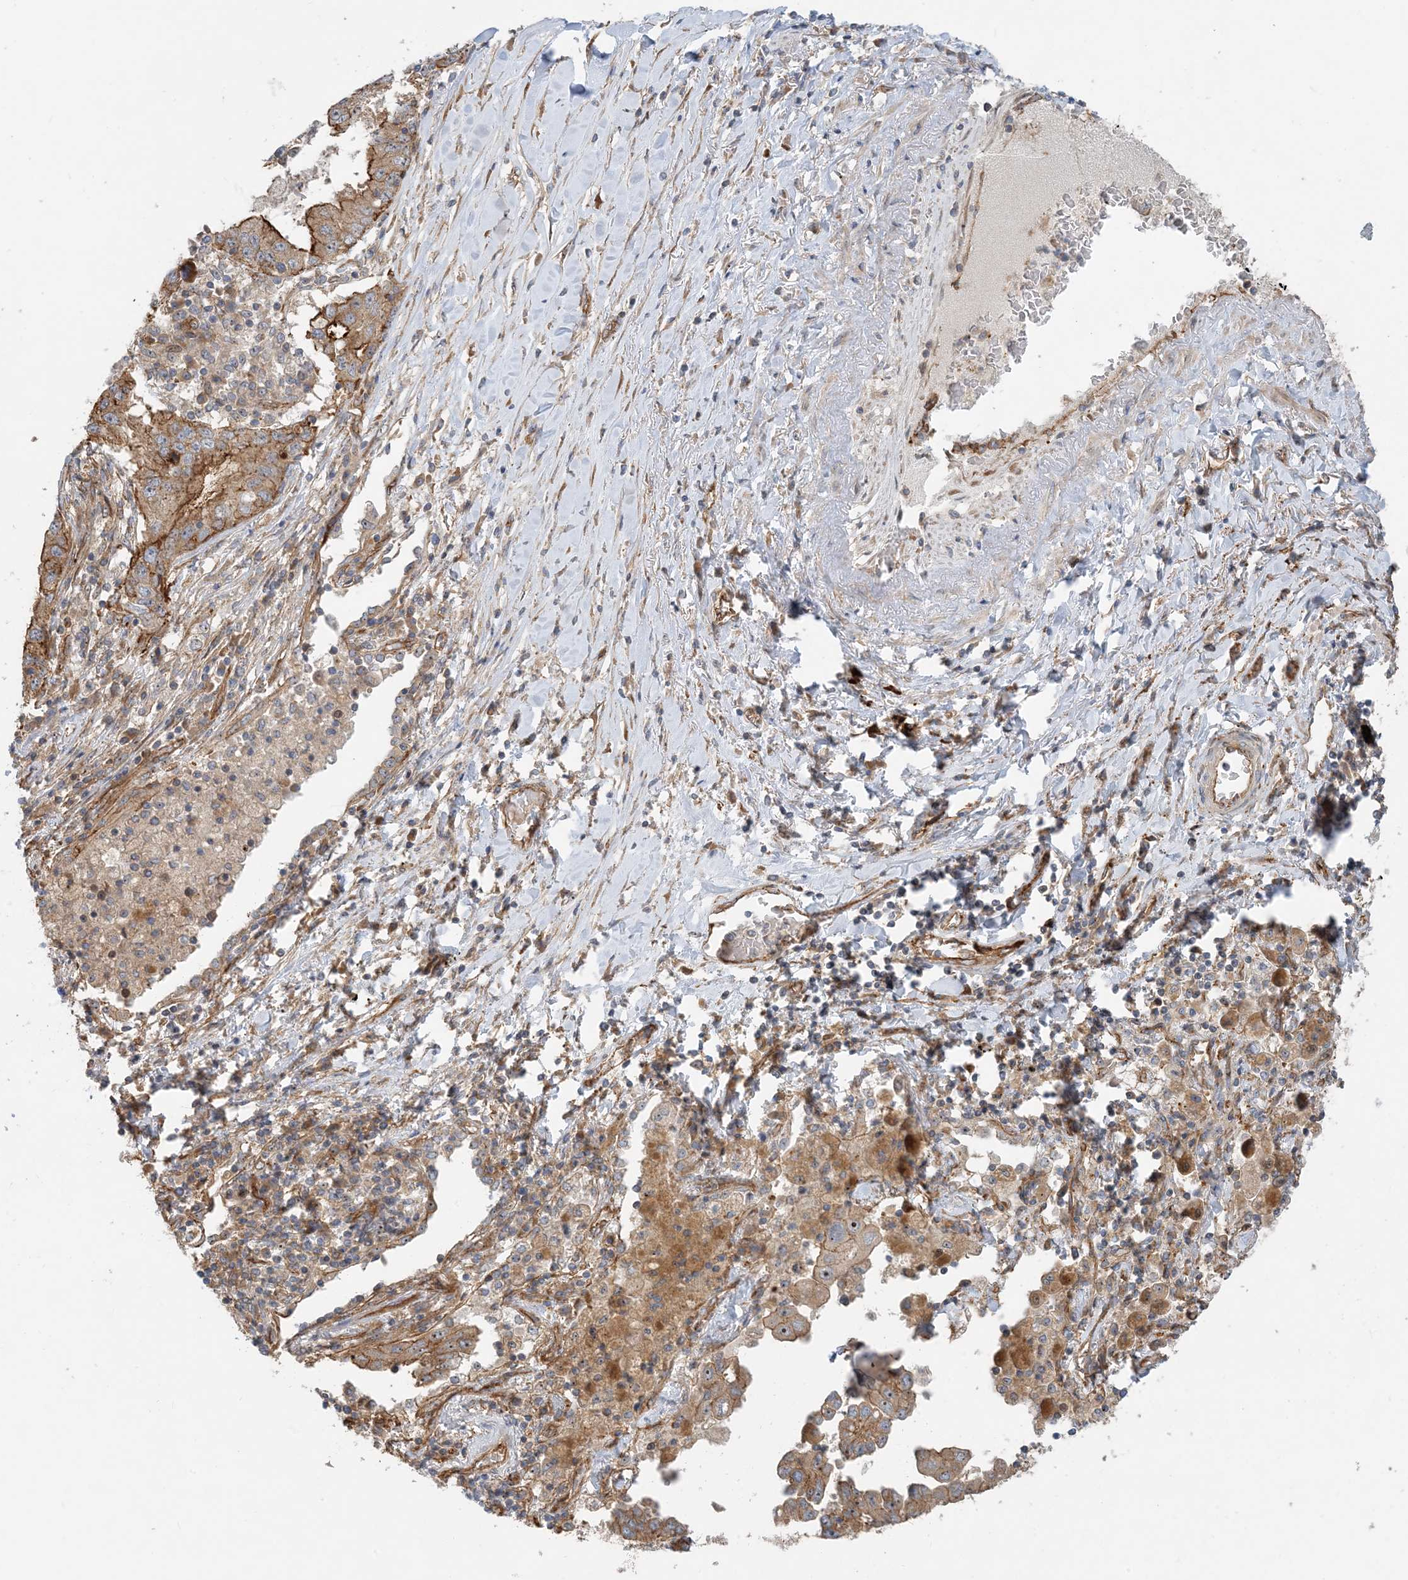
{"staining": {"intensity": "moderate", "quantity": ">75%", "location": "cytoplasmic/membranous"}, "tissue": "lung cancer", "cell_type": "Tumor cells", "image_type": "cancer", "snomed": [{"axis": "morphology", "description": "Adenocarcinoma, NOS"}, {"axis": "topography", "description": "Lung"}], "caption": "Immunohistochemistry (IHC) of human lung cancer shows medium levels of moderate cytoplasmic/membranous positivity in about >75% of tumor cells.", "gene": "MYL5", "patient": {"sex": "female", "age": 51}}